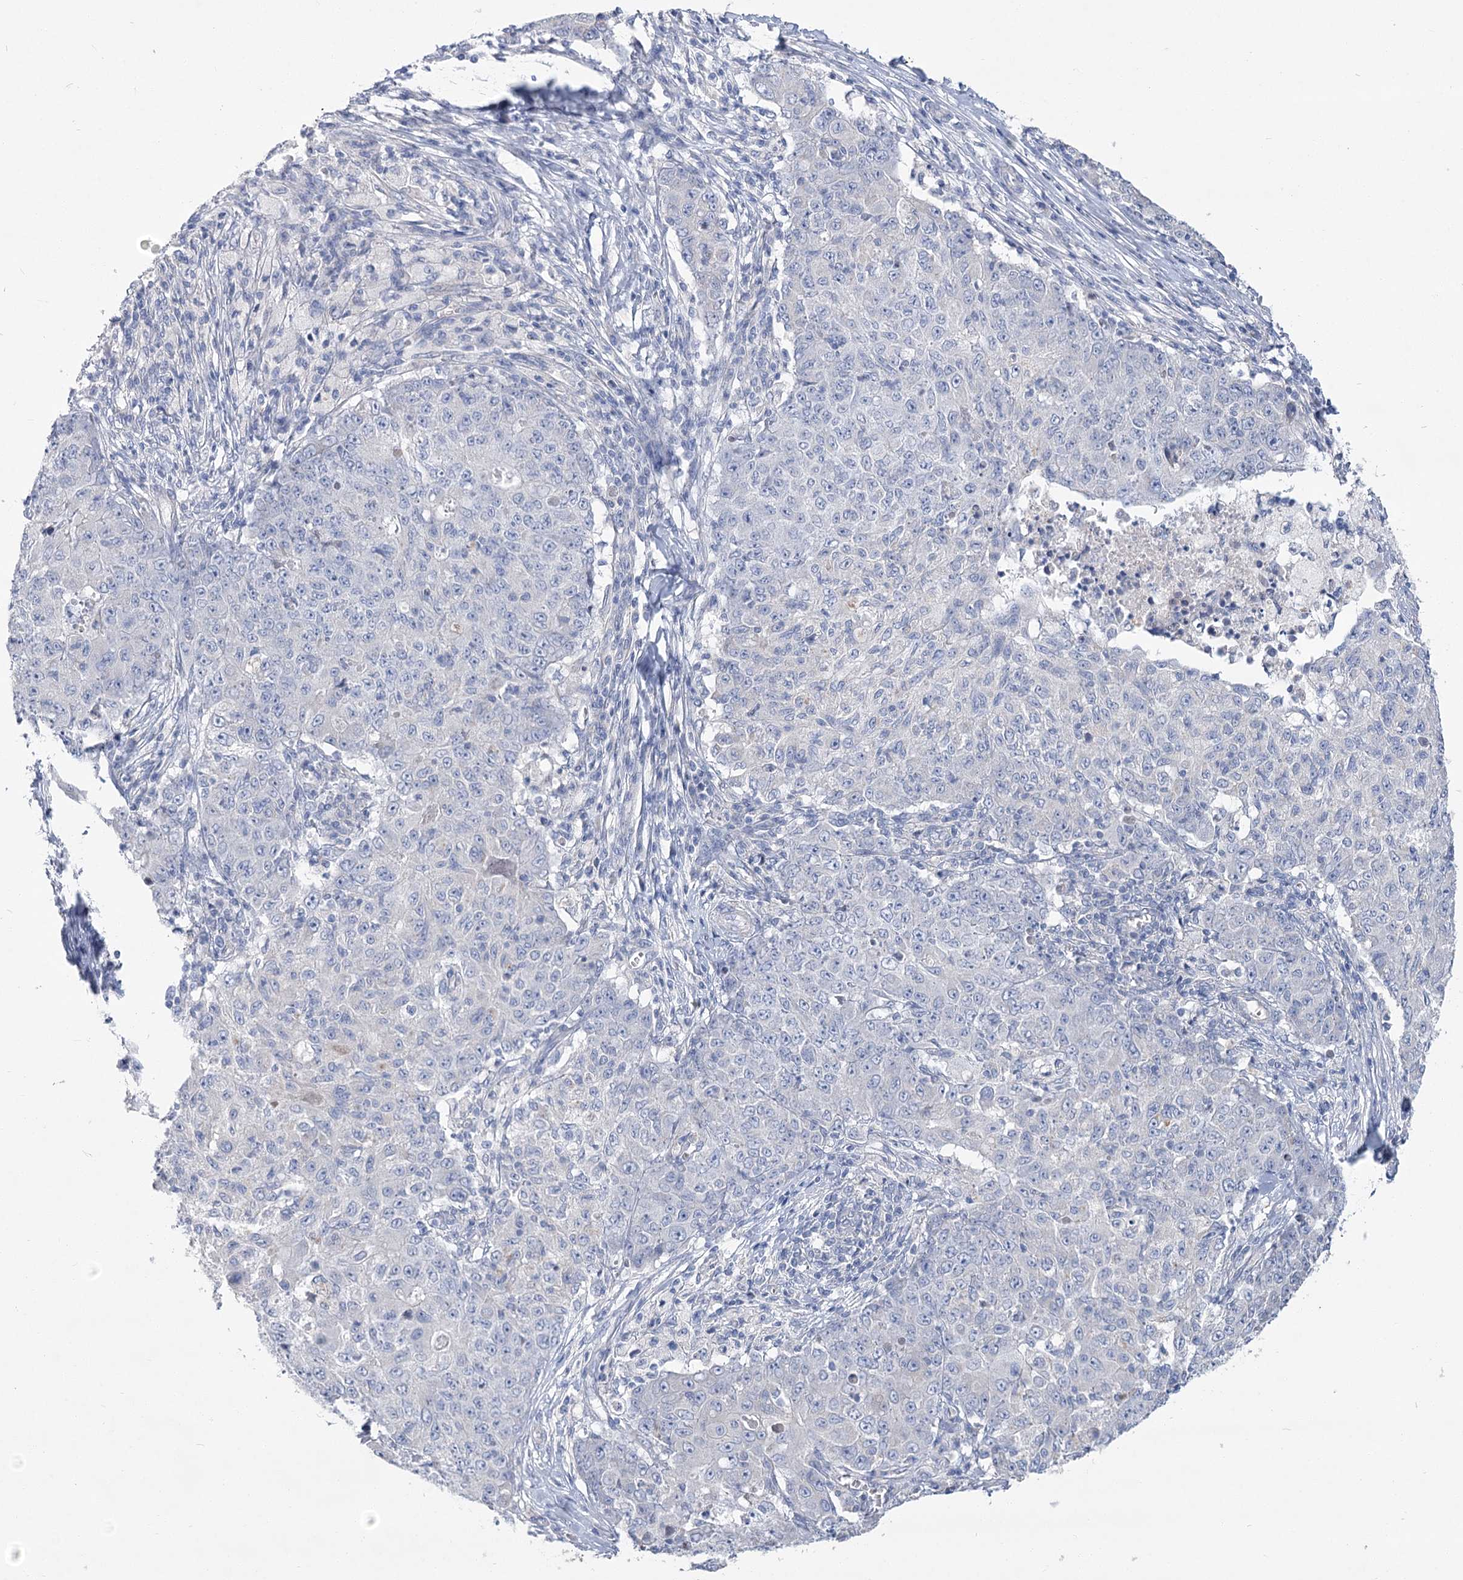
{"staining": {"intensity": "negative", "quantity": "none", "location": "none"}, "tissue": "ovarian cancer", "cell_type": "Tumor cells", "image_type": "cancer", "snomed": [{"axis": "morphology", "description": "Carcinoma, endometroid"}, {"axis": "topography", "description": "Ovary"}], "caption": "Tumor cells show no significant protein expression in ovarian endometroid carcinoma.", "gene": "SLC9A3", "patient": {"sex": "female", "age": 42}}